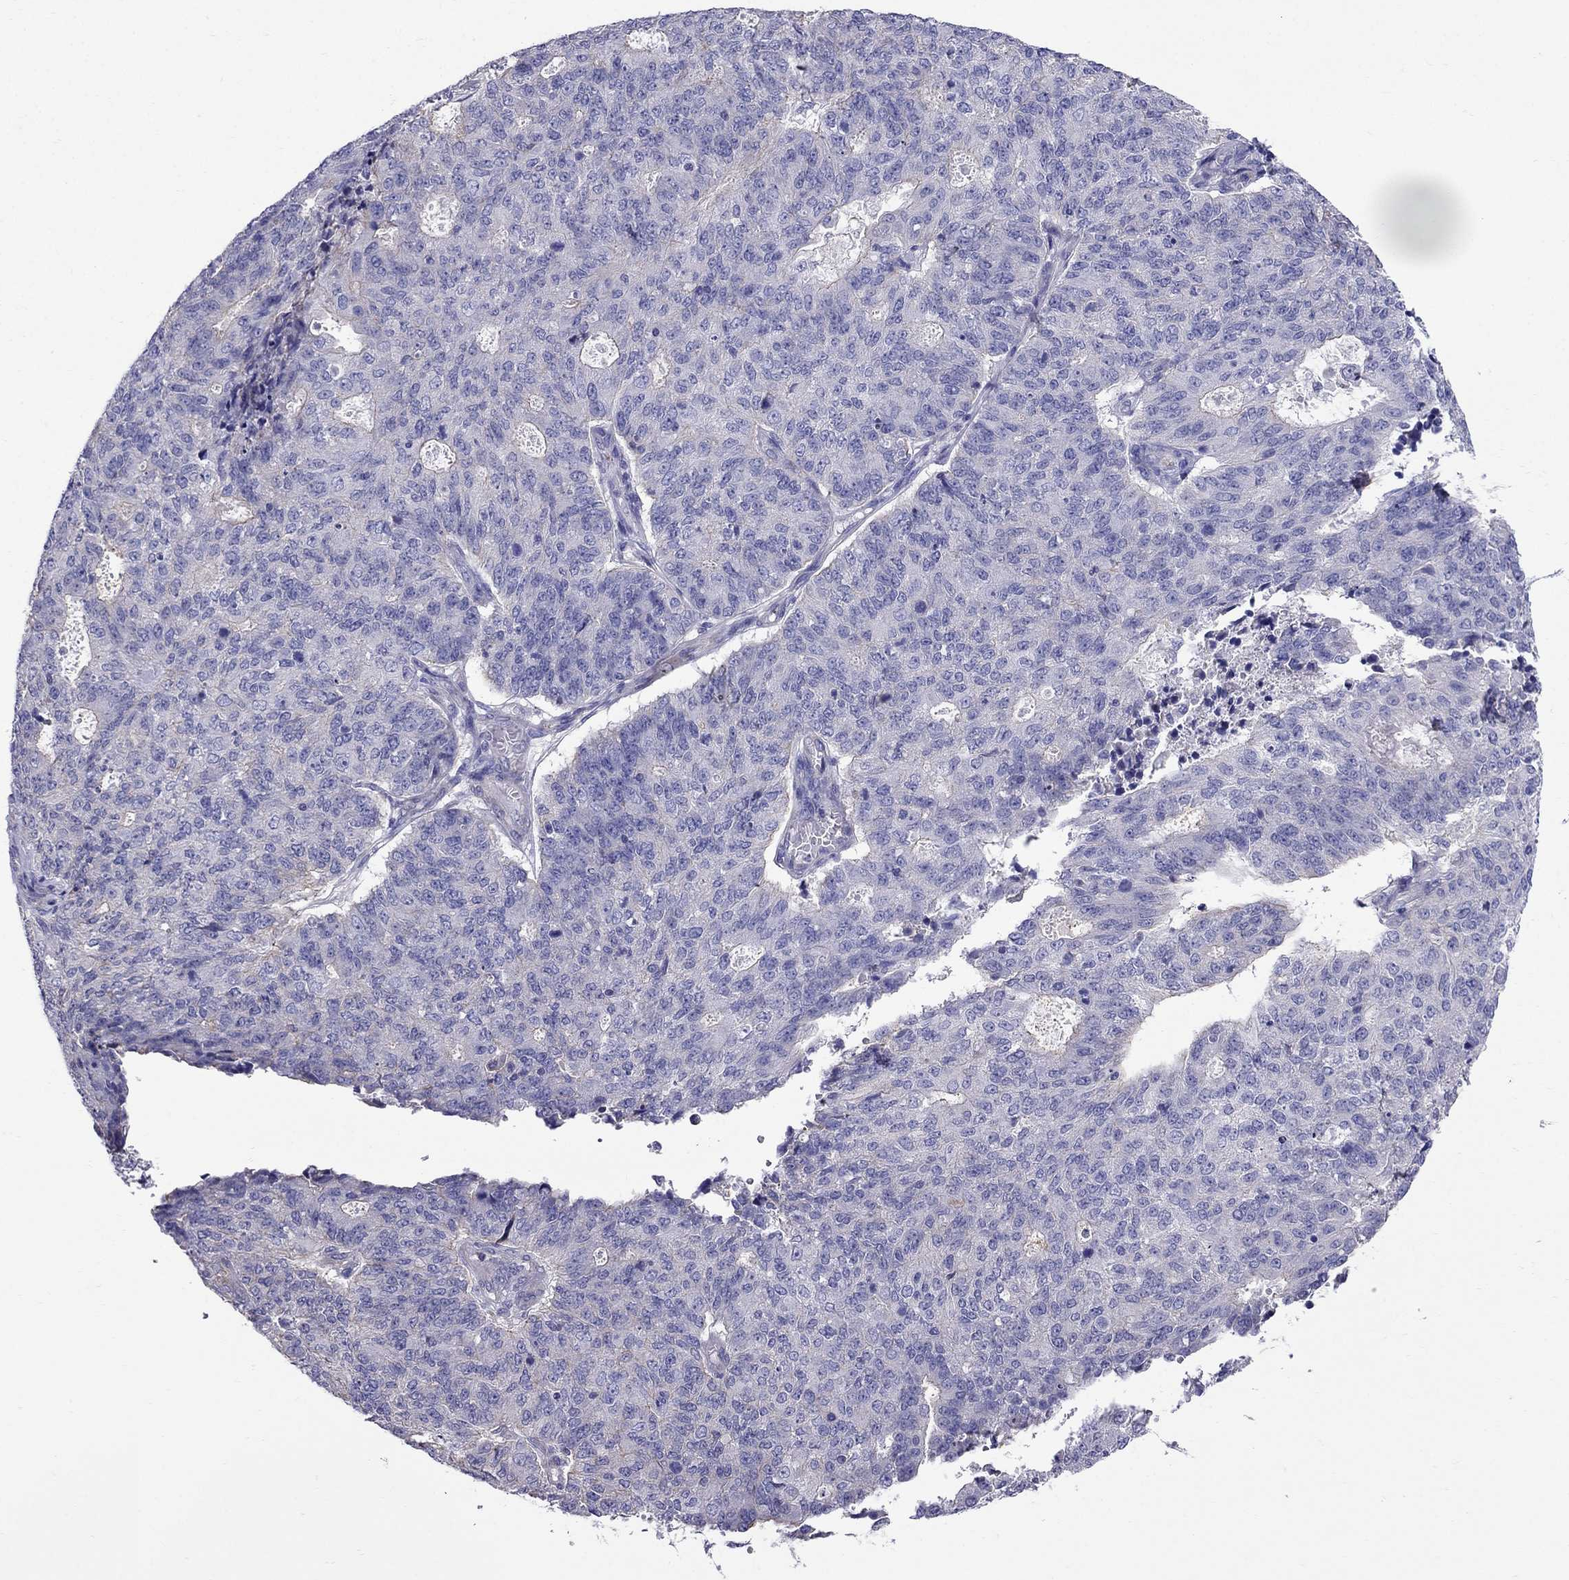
{"staining": {"intensity": "negative", "quantity": "none", "location": "none"}, "tissue": "endometrial cancer", "cell_type": "Tumor cells", "image_type": "cancer", "snomed": [{"axis": "morphology", "description": "Adenocarcinoma, NOS"}, {"axis": "topography", "description": "Endometrium"}], "caption": "Histopathology image shows no significant protein positivity in tumor cells of endometrial cancer (adenocarcinoma).", "gene": "GPR50", "patient": {"sex": "female", "age": 82}}